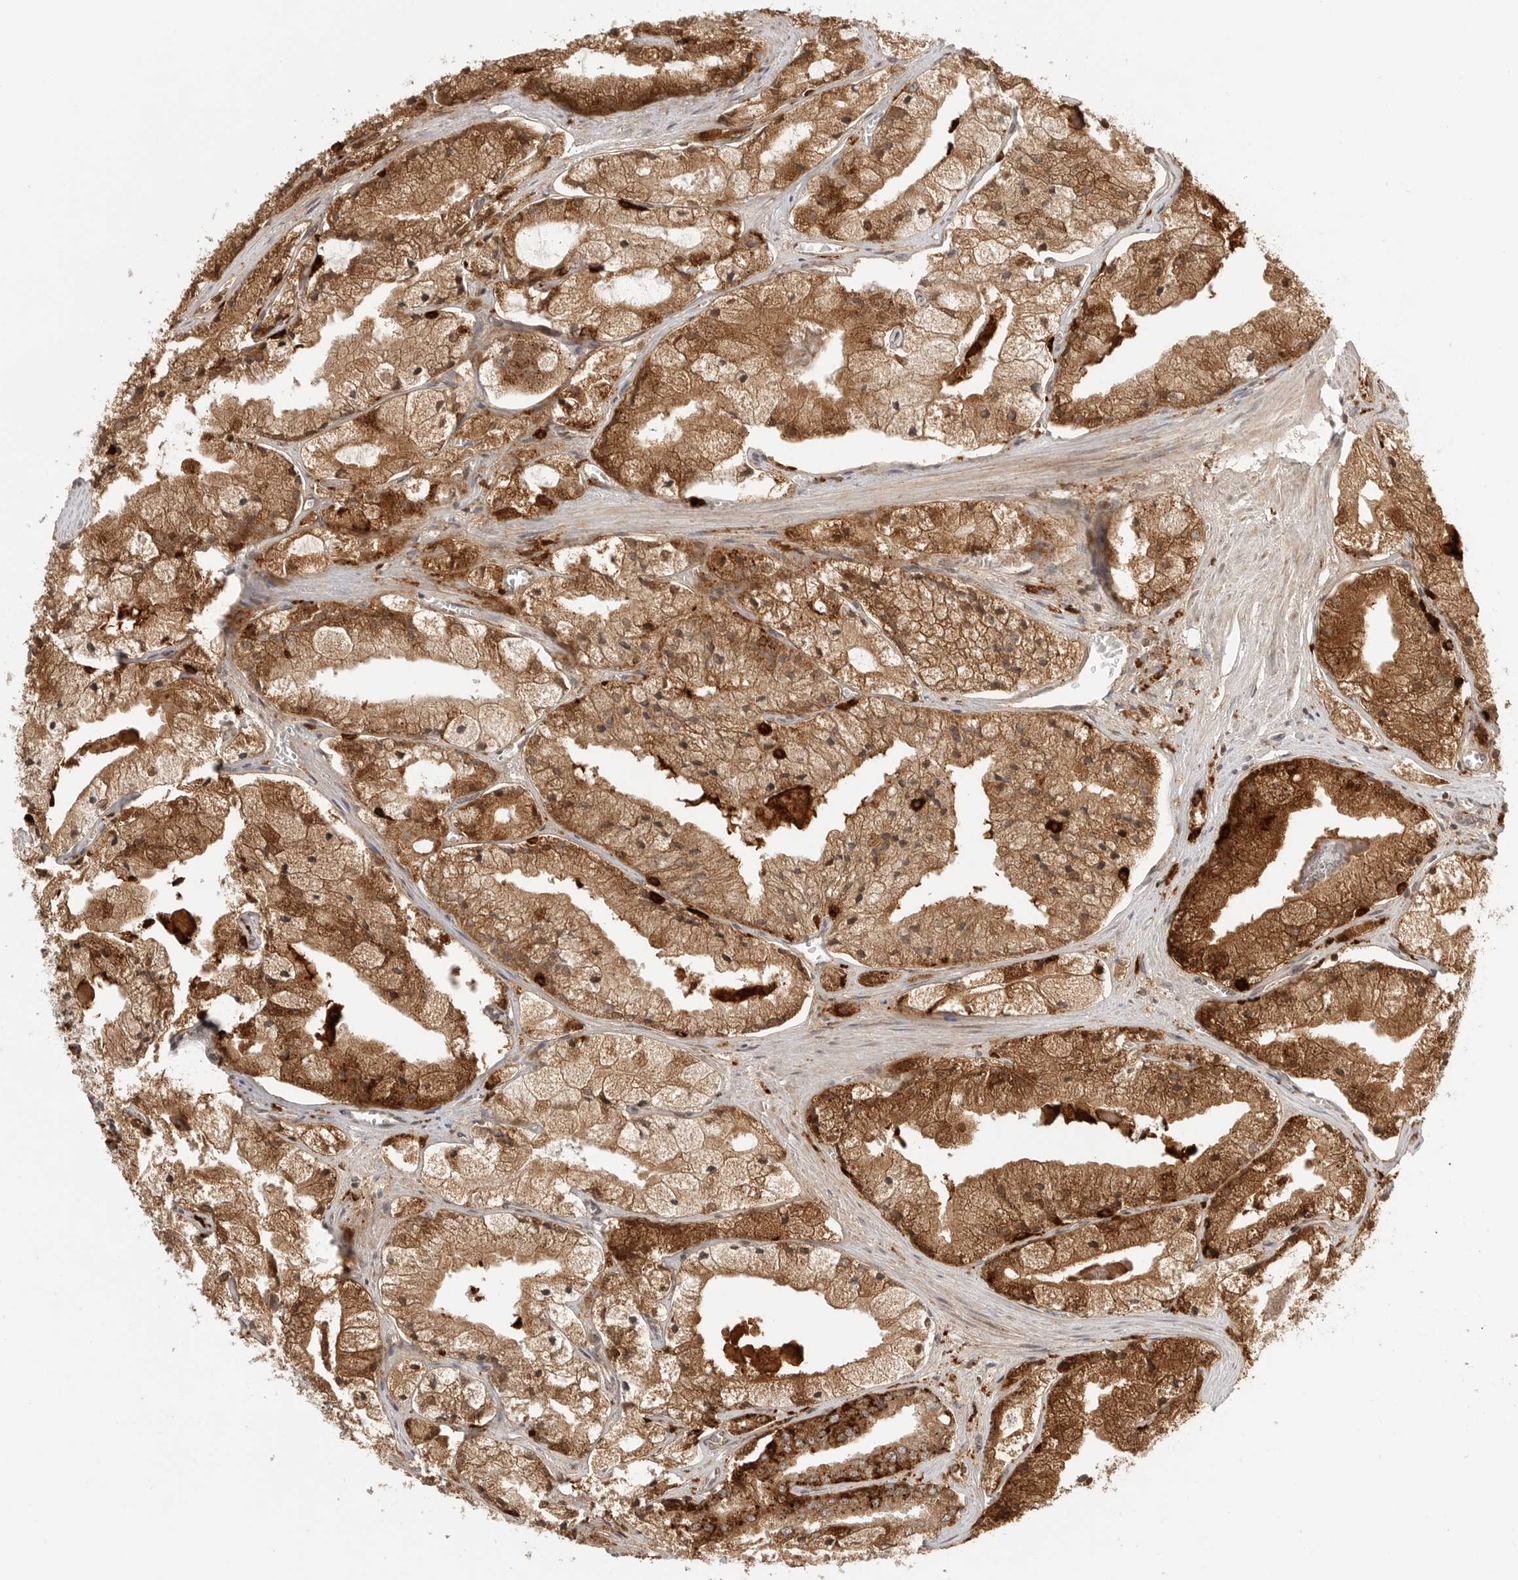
{"staining": {"intensity": "moderate", "quantity": ">75%", "location": "cytoplasmic/membranous"}, "tissue": "prostate cancer", "cell_type": "Tumor cells", "image_type": "cancer", "snomed": [{"axis": "morphology", "description": "Adenocarcinoma, High grade"}, {"axis": "topography", "description": "Prostate"}], "caption": "Prostate cancer stained with DAB (3,3'-diaminobenzidine) IHC exhibits medium levels of moderate cytoplasmic/membranous expression in about >75% of tumor cells. Immunohistochemistry (ihc) stains the protein in brown and the nuclei are stained blue.", "gene": "IDUA", "patient": {"sex": "male", "age": 50}}